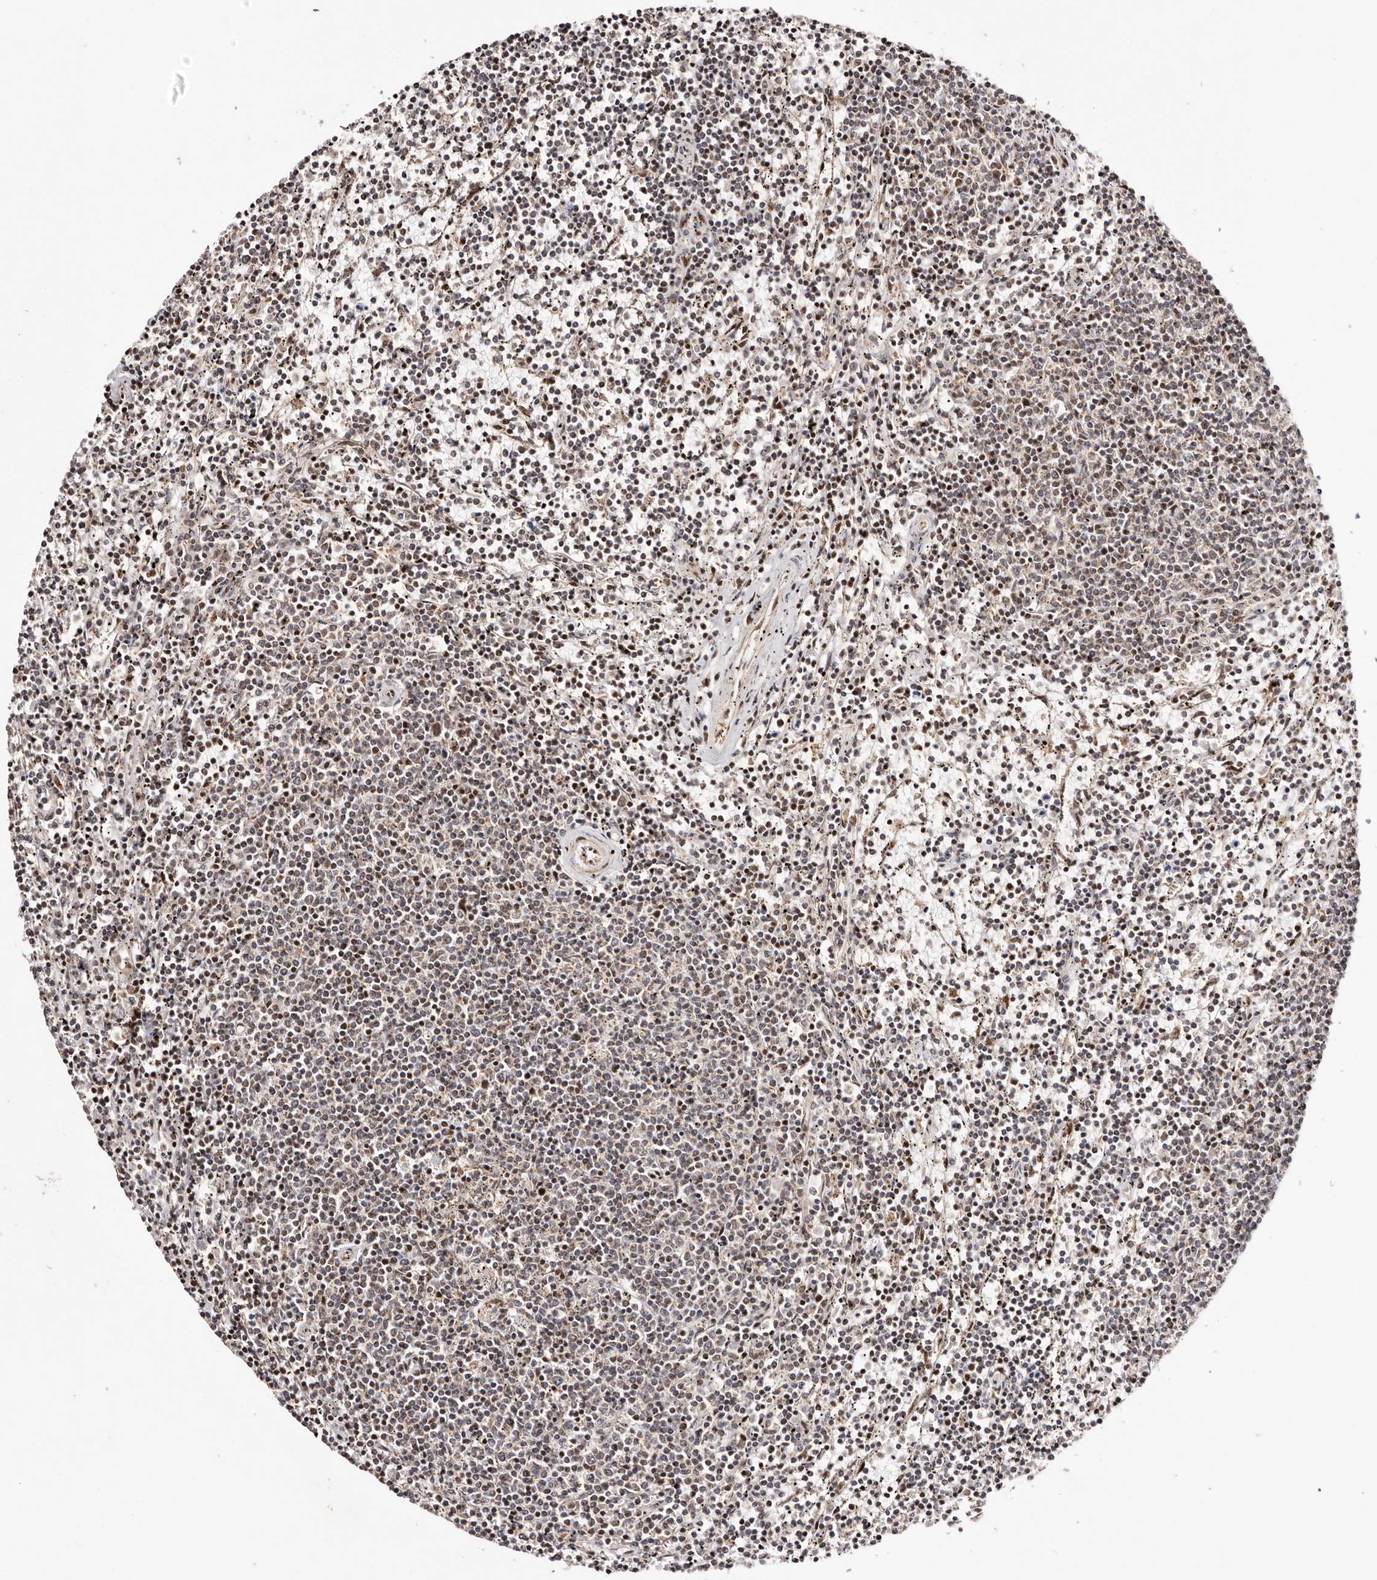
{"staining": {"intensity": "negative", "quantity": "none", "location": "none"}, "tissue": "lymphoma", "cell_type": "Tumor cells", "image_type": "cancer", "snomed": [{"axis": "morphology", "description": "Malignant lymphoma, non-Hodgkin's type, Low grade"}, {"axis": "topography", "description": "Spleen"}], "caption": "Human low-grade malignant lymphoma, non-Hodgkin's type stained for a protein using immunohistochemistry (IHC) reveals no positivity in tumor cells.", "gene": "HIVEP3", "patient": {"sex": "female", "age": 50}}